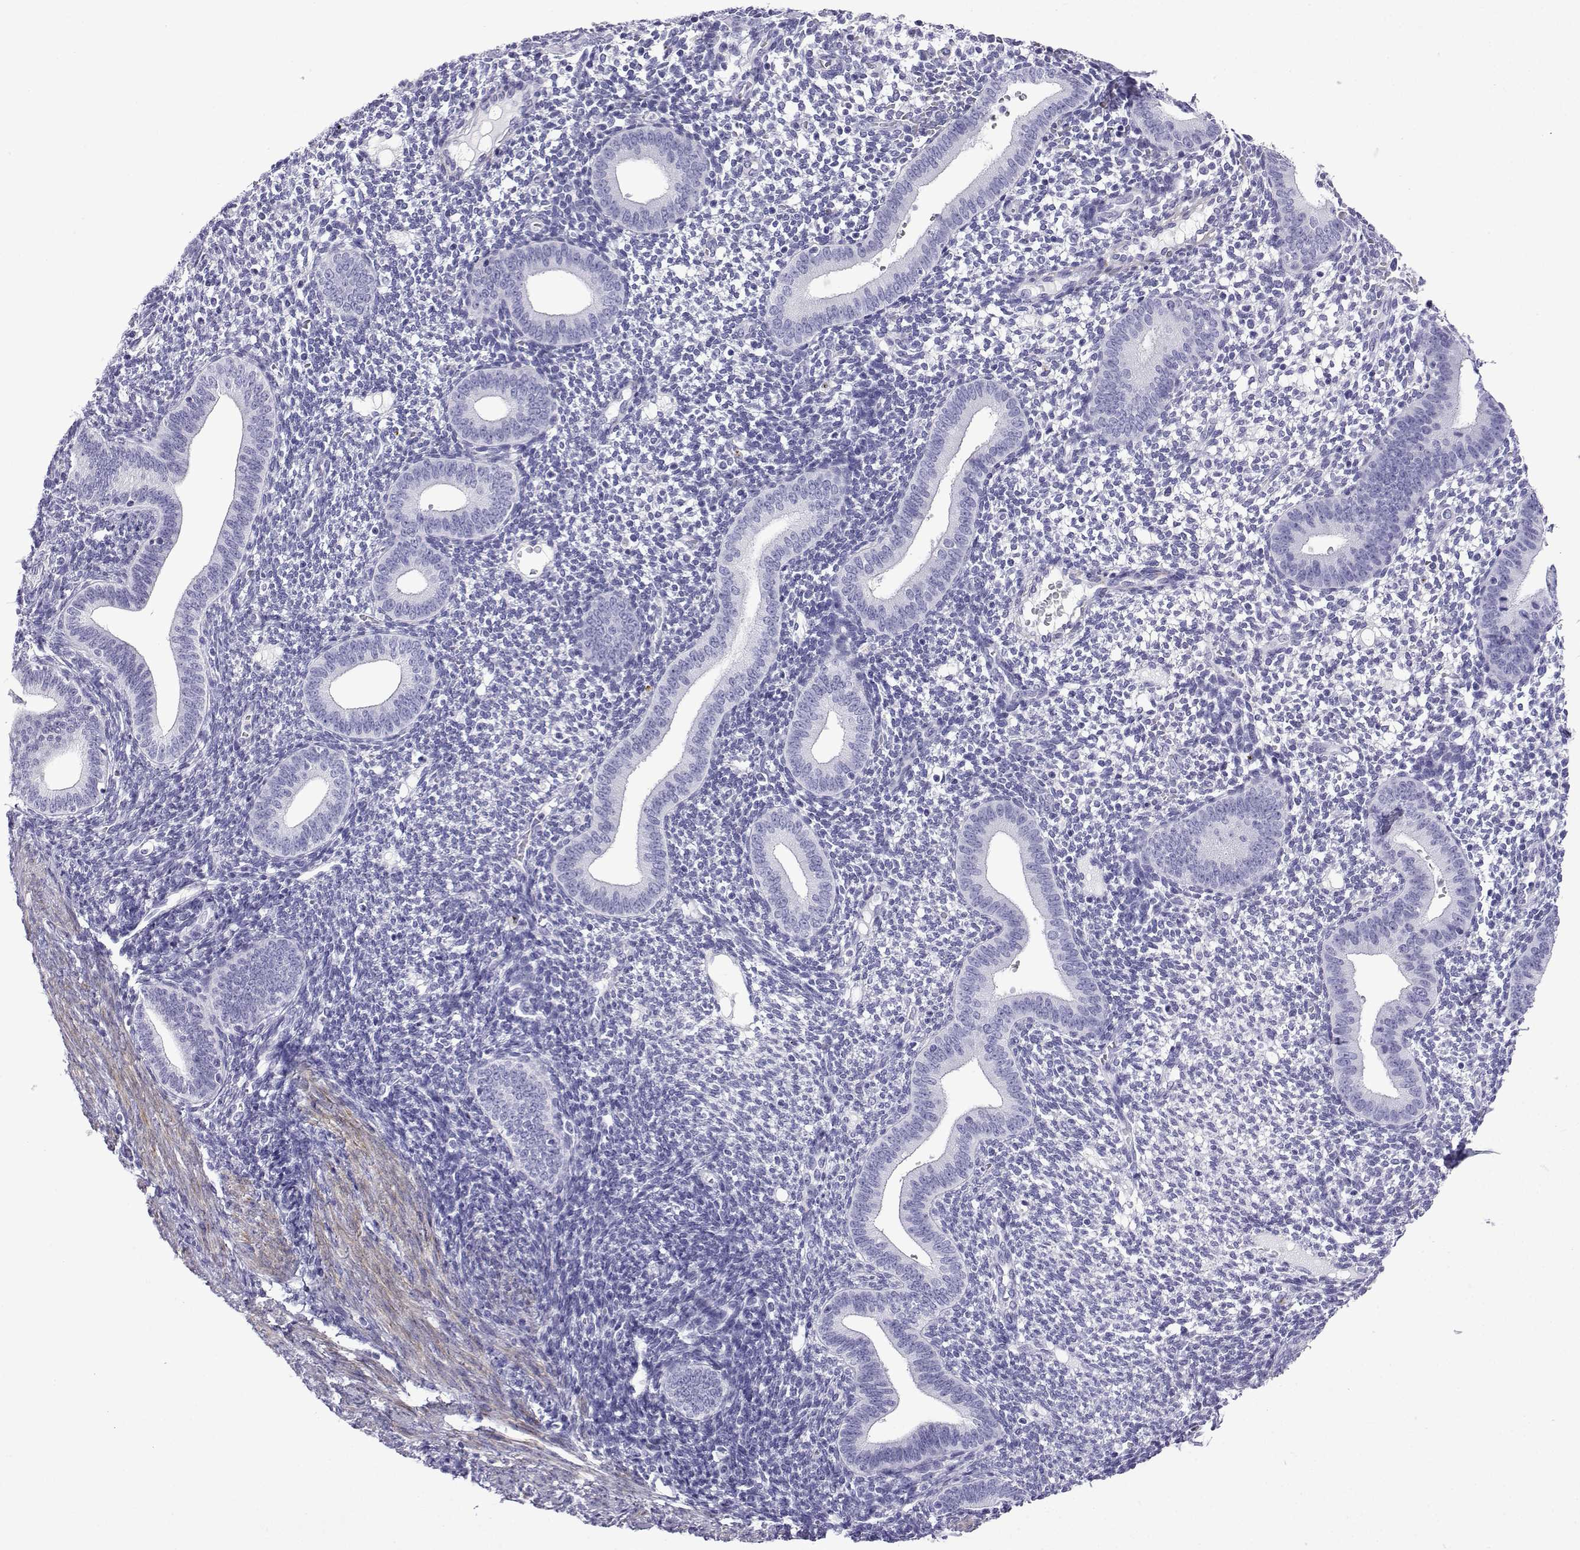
{"staining": {"intensity": "negative", "quantity": "none", "location": "none"}, "tissue": "endometrium", "cell_type": "Cells in endometrial stroma", "image_type": "normal", "snomed": [{"axis": "morphology", "description": "Normal tissue, NOS"}, {"axis": "topography", "description": "Endometrium"}], "caption": "Cells in endometrial stroma show no significant protein expression in benign endometrium. (Stains: DAB (3,3'-diaminobenzidine) immunohistochemistry (IHC) with hematoxylin counter stain, Microscopy: brightfield microscopy at high magnification).", "gene": "KCNF1", "patient": {"sex": "female", "age": 40}}